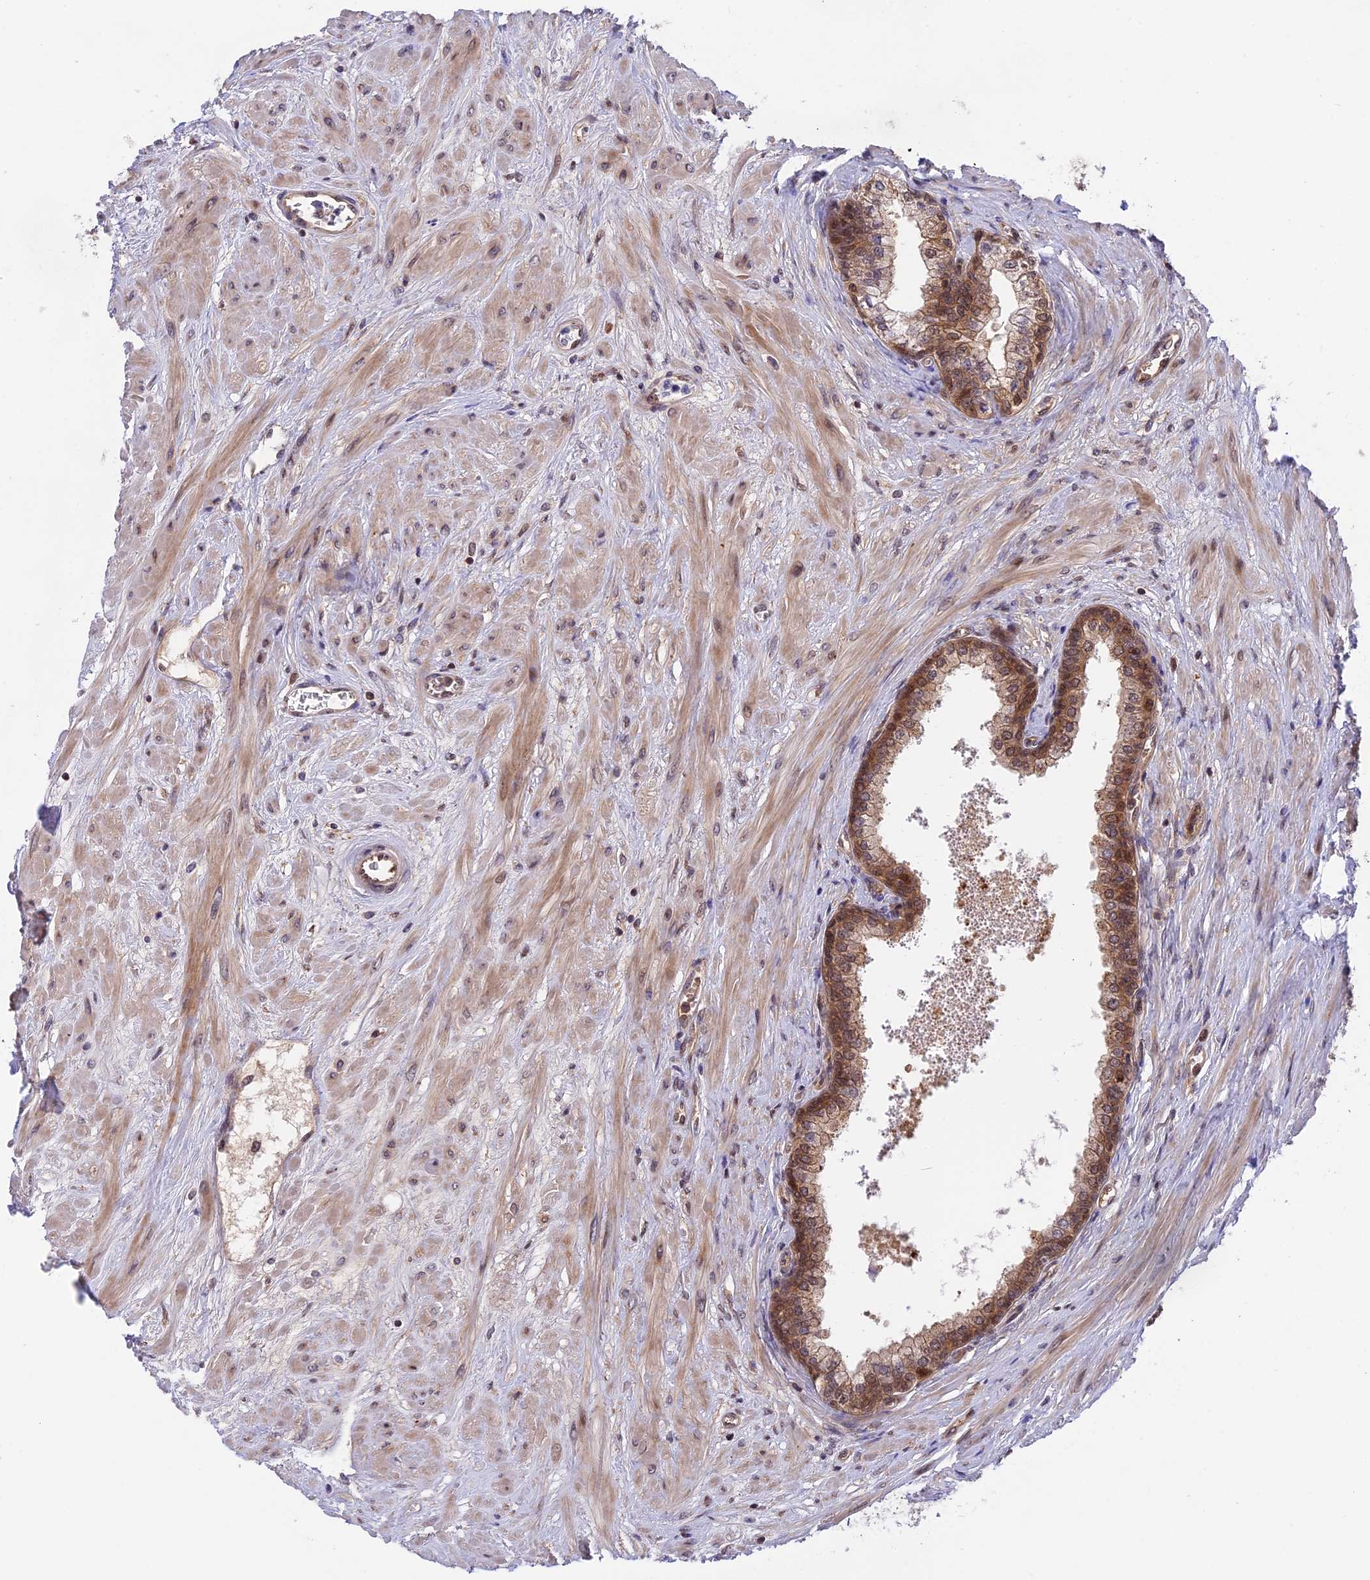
{"staining": {"intensity": "moderate", "quantity": ">75%", "location": "cytoplasmic/membranous,nuclear"}, "tissue": "prostate", "cell_type": "Glandular cells", "image_type": "normal", "snomed": [{"axis": "morphology", "description": "Normal tissue, NOS"}, {"axis": "topography", "description": "Prostate"}], "caption": "Immunohistochemical staining of unremarkable human prostate shows medium levels of moderate cytoplasmic/membranous,nuclear positivity in about >75% of glandular cells.", "gene": "ZNF428", "patient": {"sex": "male", "age": 60}}